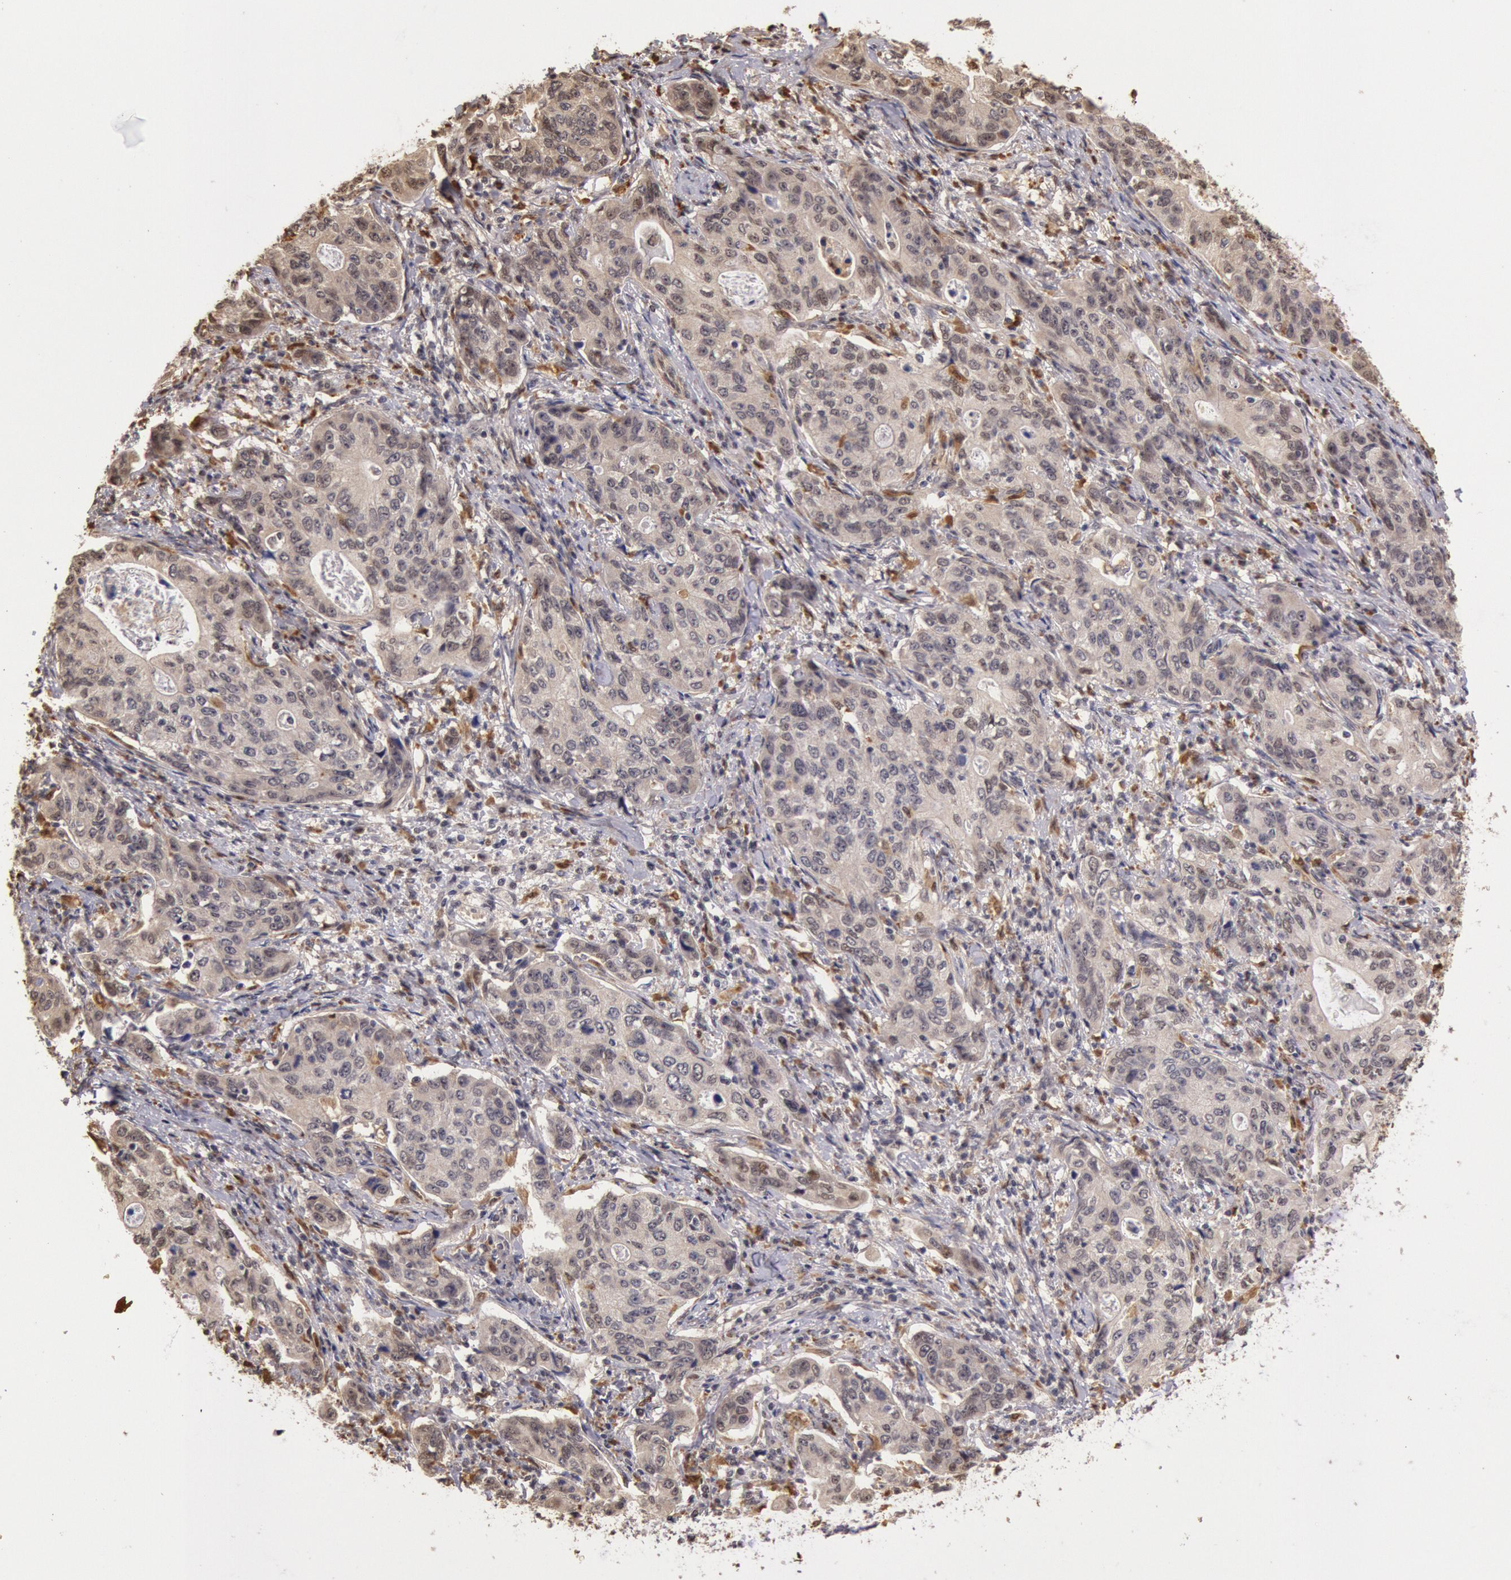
{"staining": {"intensity": "negative", "quantity": "none", "location": "none"}, "tissue": "stomach cancer", "cell_type": "Tumor cells", "image_type": "cancer", "snomed": [{"axis": "morphology", "description": "Adenocarcinoma, NOS"}, {"axis": "topography", "description": "Esophagus"}, {"axis": "topography", "description": "Stomach"}], "caption": "Immunohistochemistry (IHC) histopathology image of human adenocarcinoma (stomach) stained for a protein (brown), which reveals no staining in tumor cells.", "gene": "LIG4", "patient": {"sex": "male", "age": 74}}